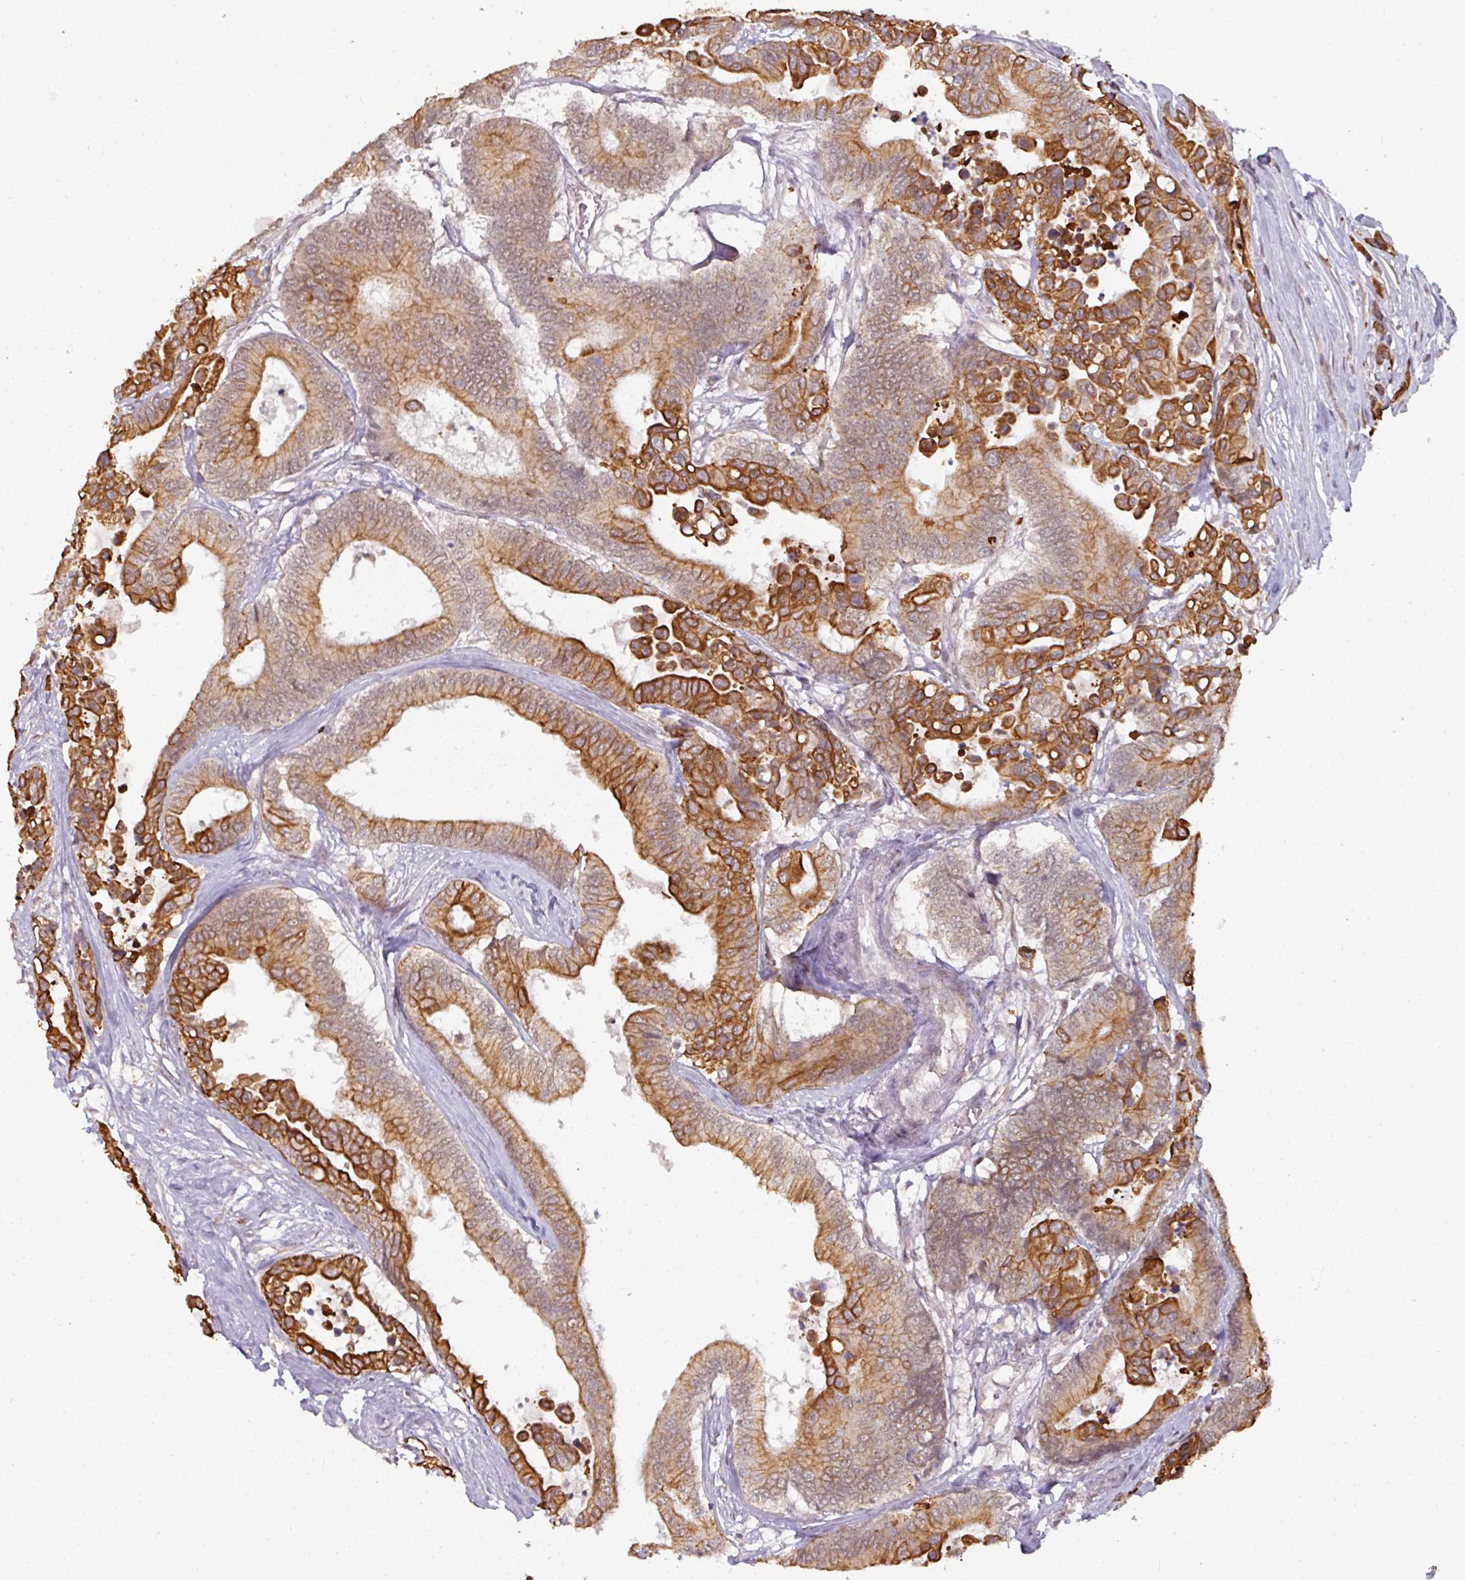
{"staining": {"intensity": "strong", "quantity": "25%-75%", "location": "cytoplasmic/membranous"}, "tissue": "colorectal cancer", "cell_type": "Tumor cells", "image_type": "cancer", "snomed": [{"axis": "morphology", "description": "Normal tissue, NOS"}, {"axis": "morphology", "description": "Adenocarcinoma, NOS"}, {"axis": "topography", "description": "Colon"}], "caption": "Human adenocarcinoma (colorectal) stained for a protein (brown) shows strong cytoplasmic/membranous positive staining in about 25%-75% of tumor cells.", "gene": "GTF2H3", "patient": {"sex": "male", "age": 82}}